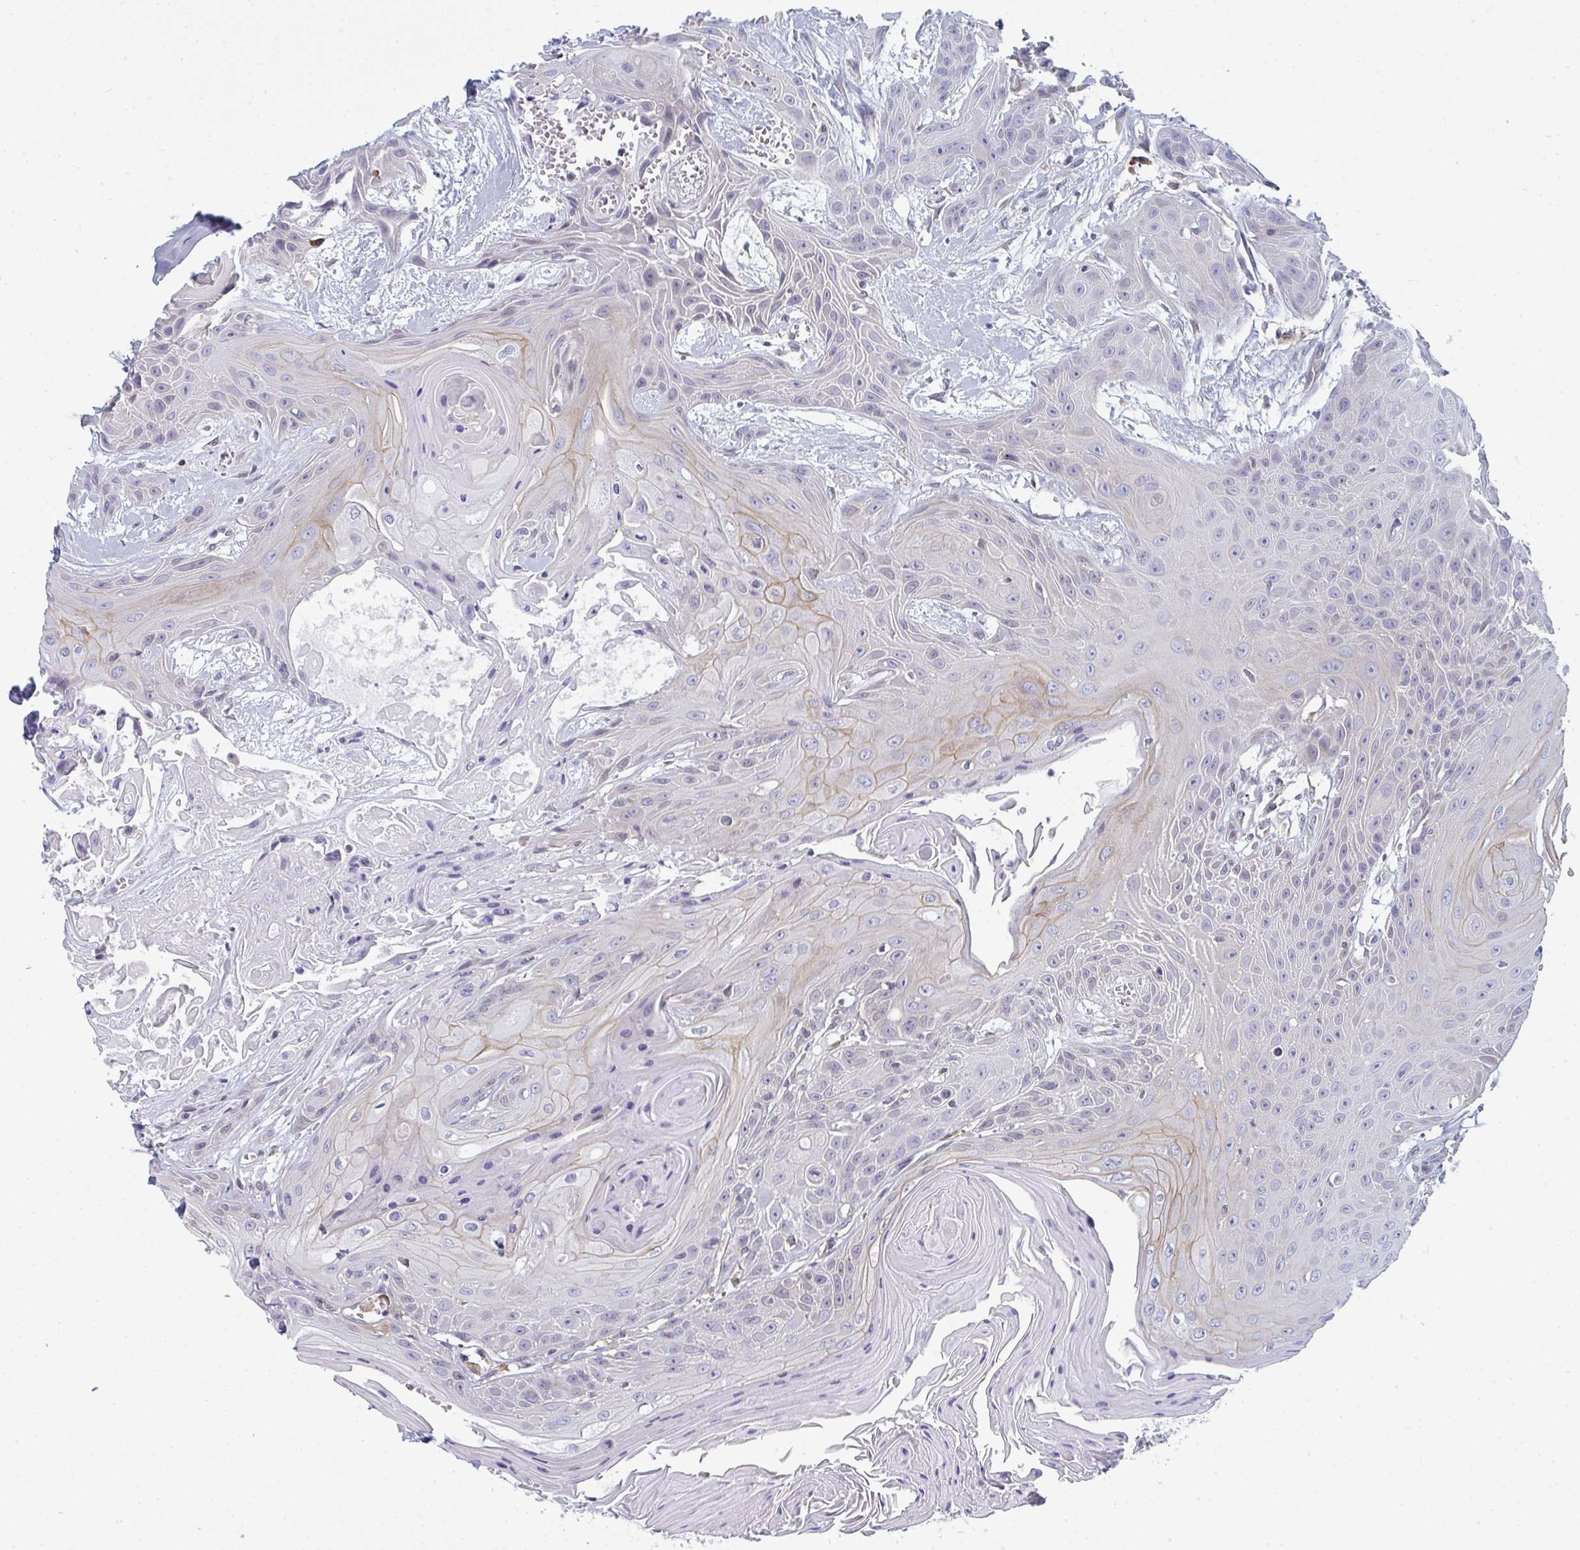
{"staining": {"intensity": "weak", "quantity": "<25%", "location": "cytoplasmic/membranous"}, "tissue": "head and neck cancer", "cell_type": "Tumor cells", "image_type": "cancer", "snomed": [{"axis": "morphology", "description": "Squamous cell carcinoma, NOS"}, {"axis": "topography", "description": "Head-Neck"}], "caption": "A histopathology image of human head and neck cancer is negative for staining in tumor cells. (DAB IHC visualized using brightfield microscopy, high magnification).", "gene": "LYSMD4", "patient": {"sex": "female", "age": 73}}